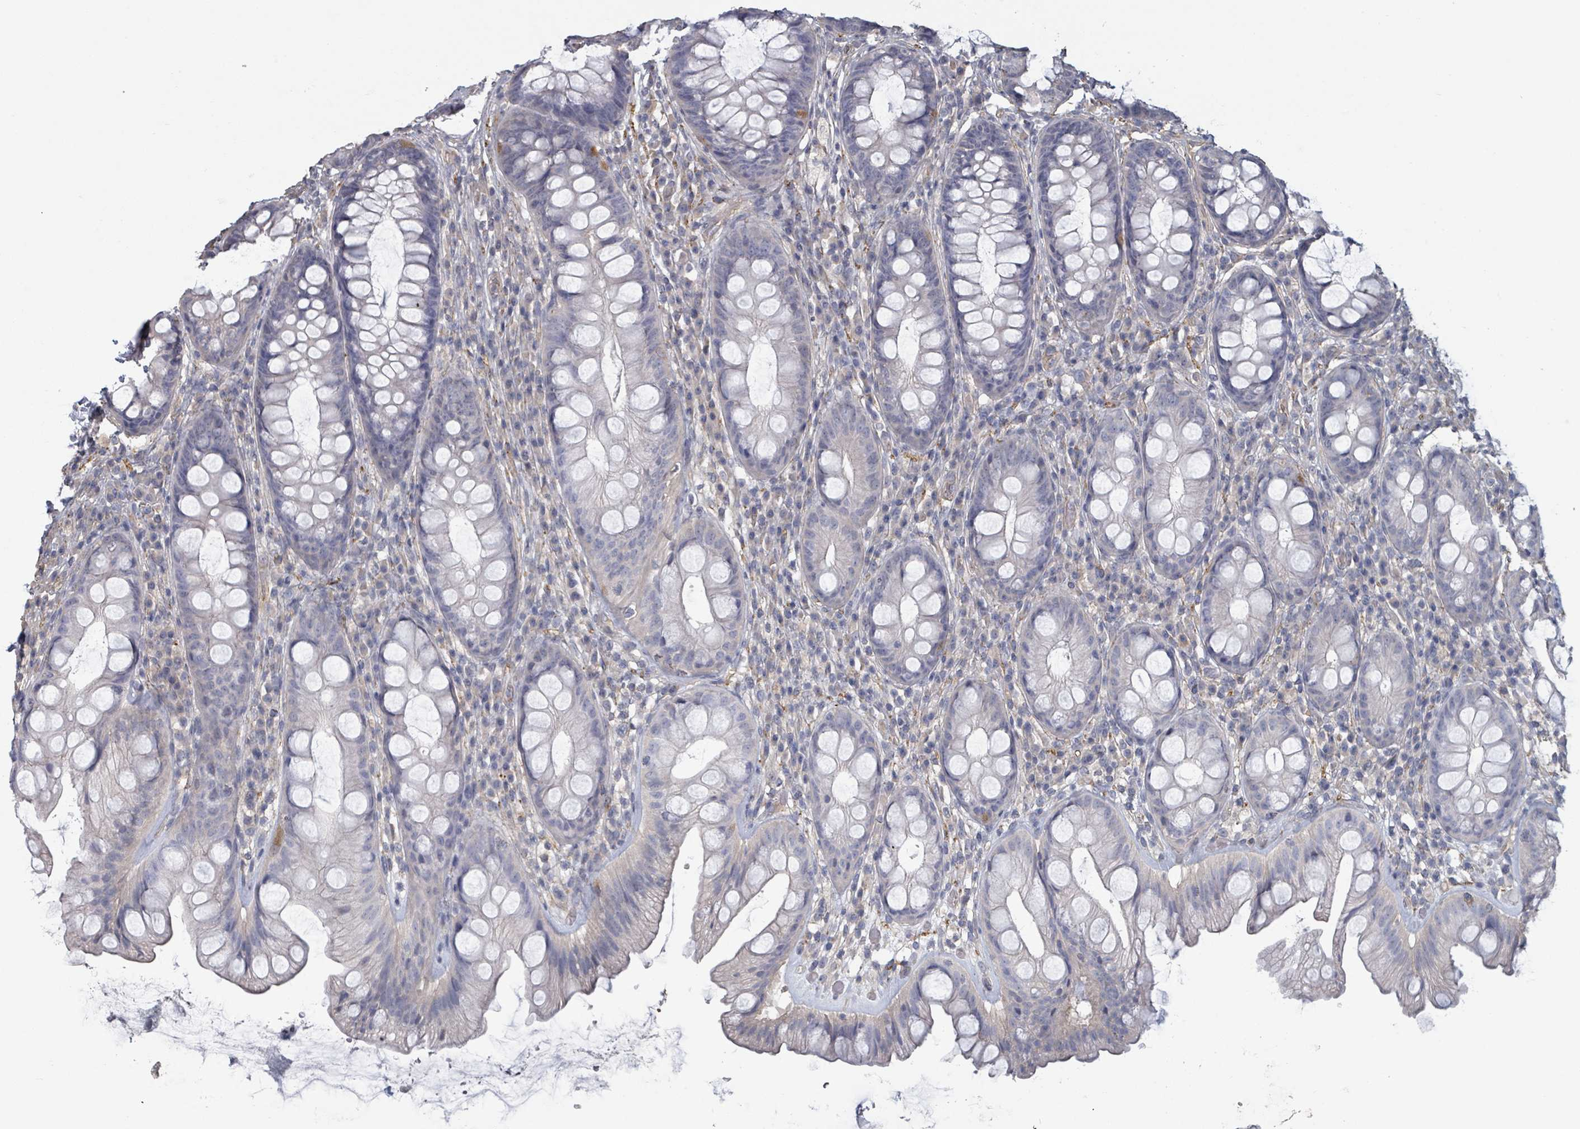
{"staining": {"intensity": "negative", "quantity": "none", "location": "none"}, "tissue": "rectum", "cell_type": "Glandular cells", "image_type": "normal", "snomed": [{"axis": "morphology", "description": "Normal tissue, NOS"}, {"axis": "topography", "description": "Rectum"}], "caption": "DAB immunohistochemical staining of normal rectum displays no significant expression in glandular cells. Nuclei are stained in blue.", "gene": "PLAUR", "patient": {"sex": "male", "age": 74}}